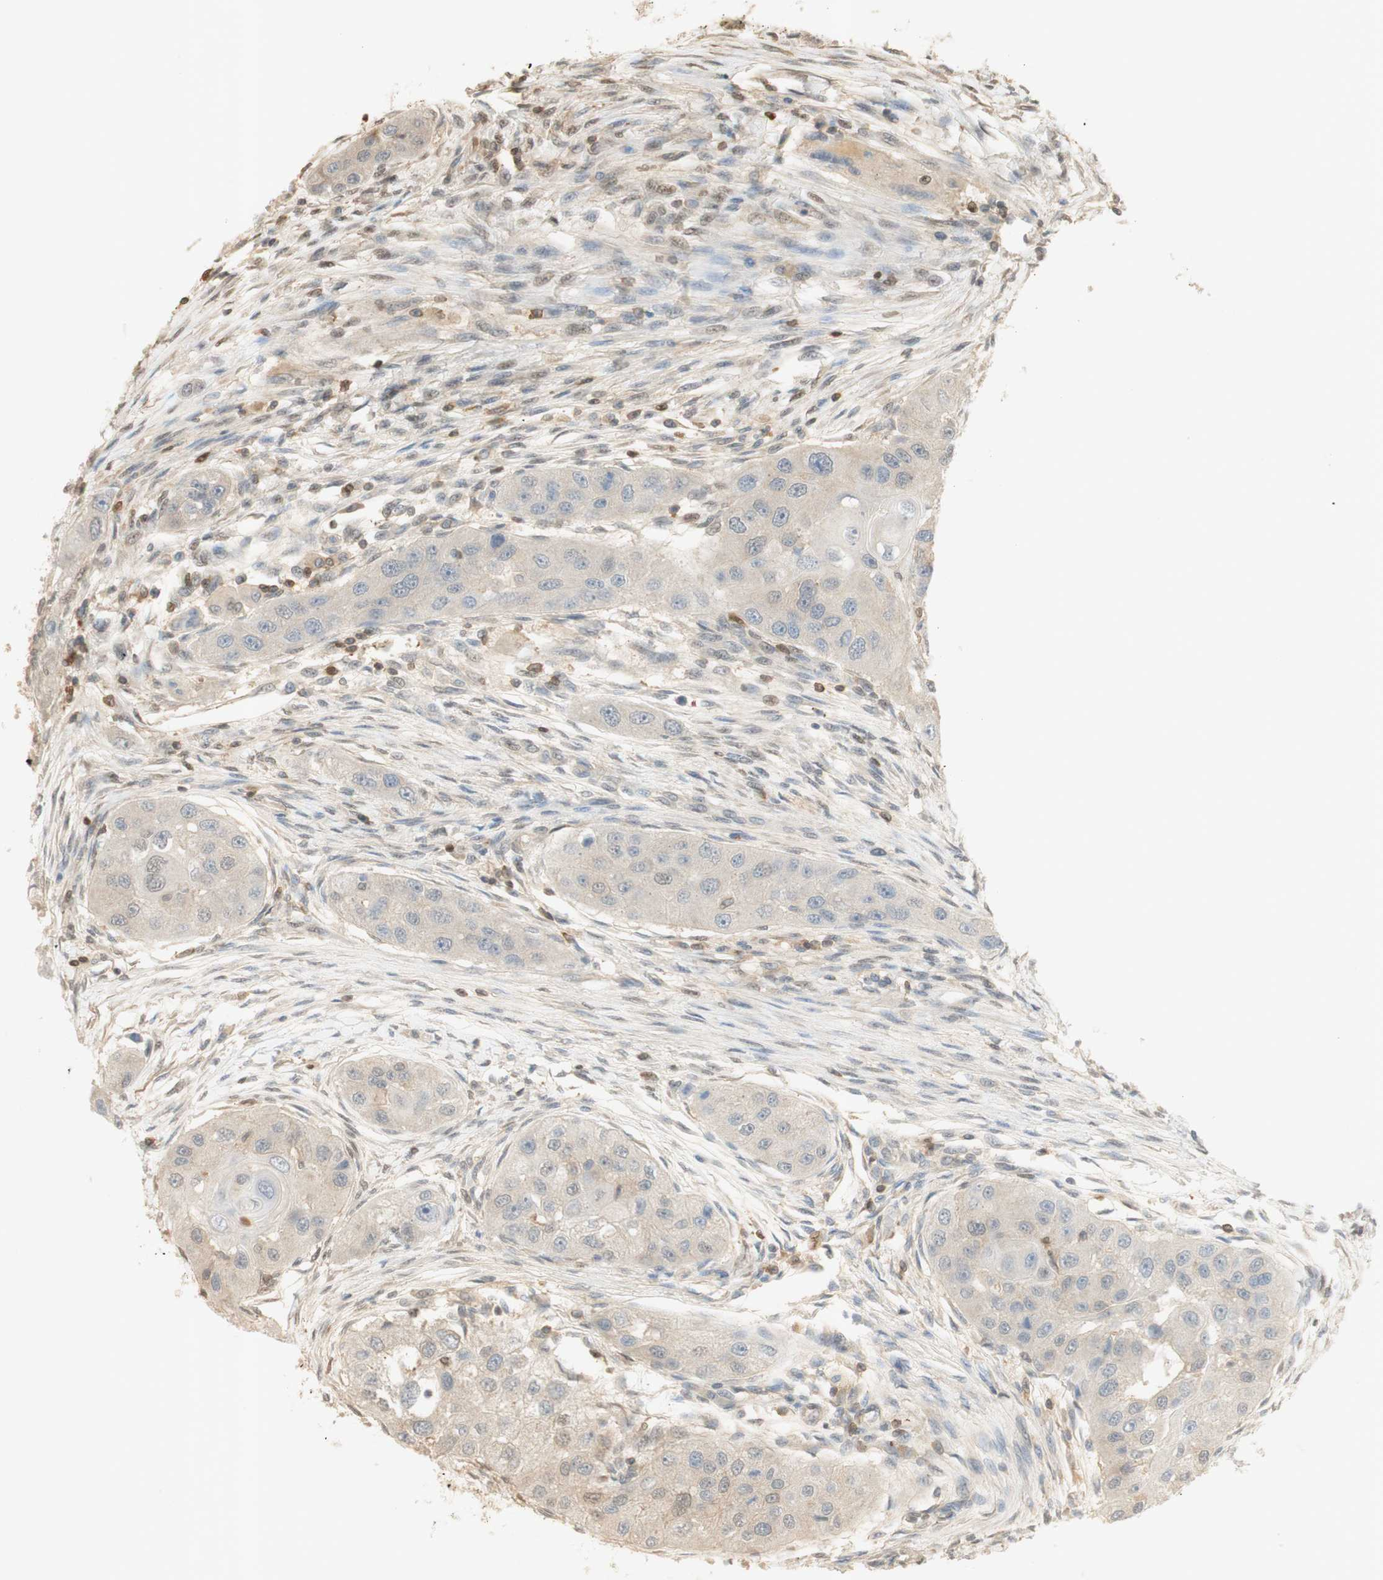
{"staining": {"intensity": "weak", "quantity": "<25%", "location": "cytoplasmic/membranous,nuclear"}, "tissue": "head and neck cancer", "cell_type": "Tumor cells", "image_type": "cancer", "snomed": [{"axis": "morphology", "description": "Normal tissue, NOS"}, {"axis": "morphology", "description": "Squamous cell carcinoma, NOS"}, {"axis": "topography", "description": "Skeletal muscle"}, {"axis": "topography", "description": "Head-Neck"}], "caption": "Immunohistochemistry (IHC) image of neoplastic tissue: head and neck squamous cell carcinoma stained with DAB (3,3'-diaminobenzidine) demonstrates no significant protein expression in tumor cells. Nuclei are stained in blue.", "gene": "NAP1L4", "patient": {"sex": "male", "age": 51}}